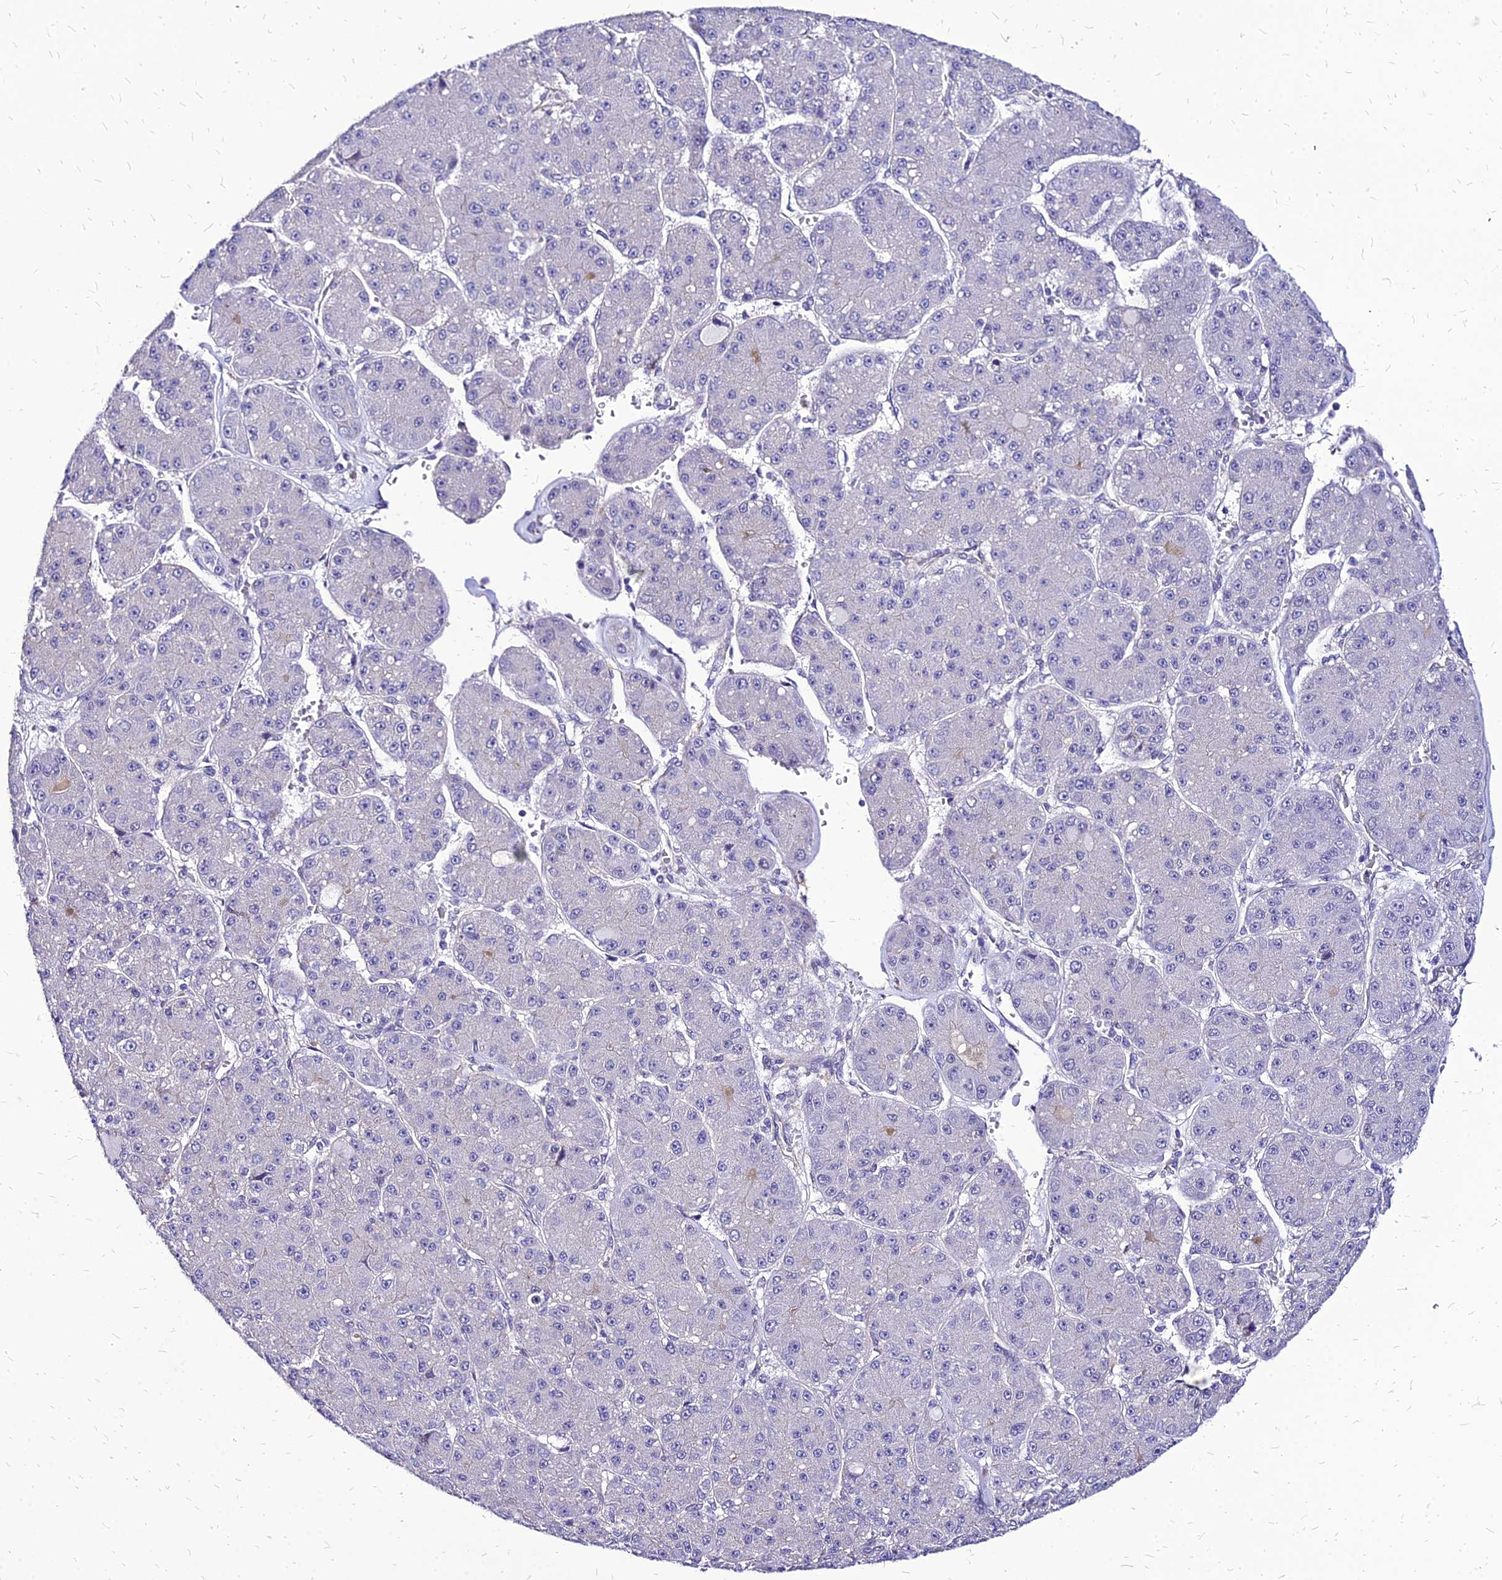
{"staining": {"intensity": "negative", "quantity": "none", "location": "none"}, "tissue": "liver cancer", "cell_type": "Tumor cells", "image_type": "cancer", "snomed": [{"axis": "morphology", "description": "Carcinoma, Hepatocellular, NOS"}, {"axis": "topography", "description": "Liver"}], "caption": "Tumor cells are negative for protein expression in human liver cancer.", "gene": "YEATS2", "patient": {"sex": "male", "age": 67}}